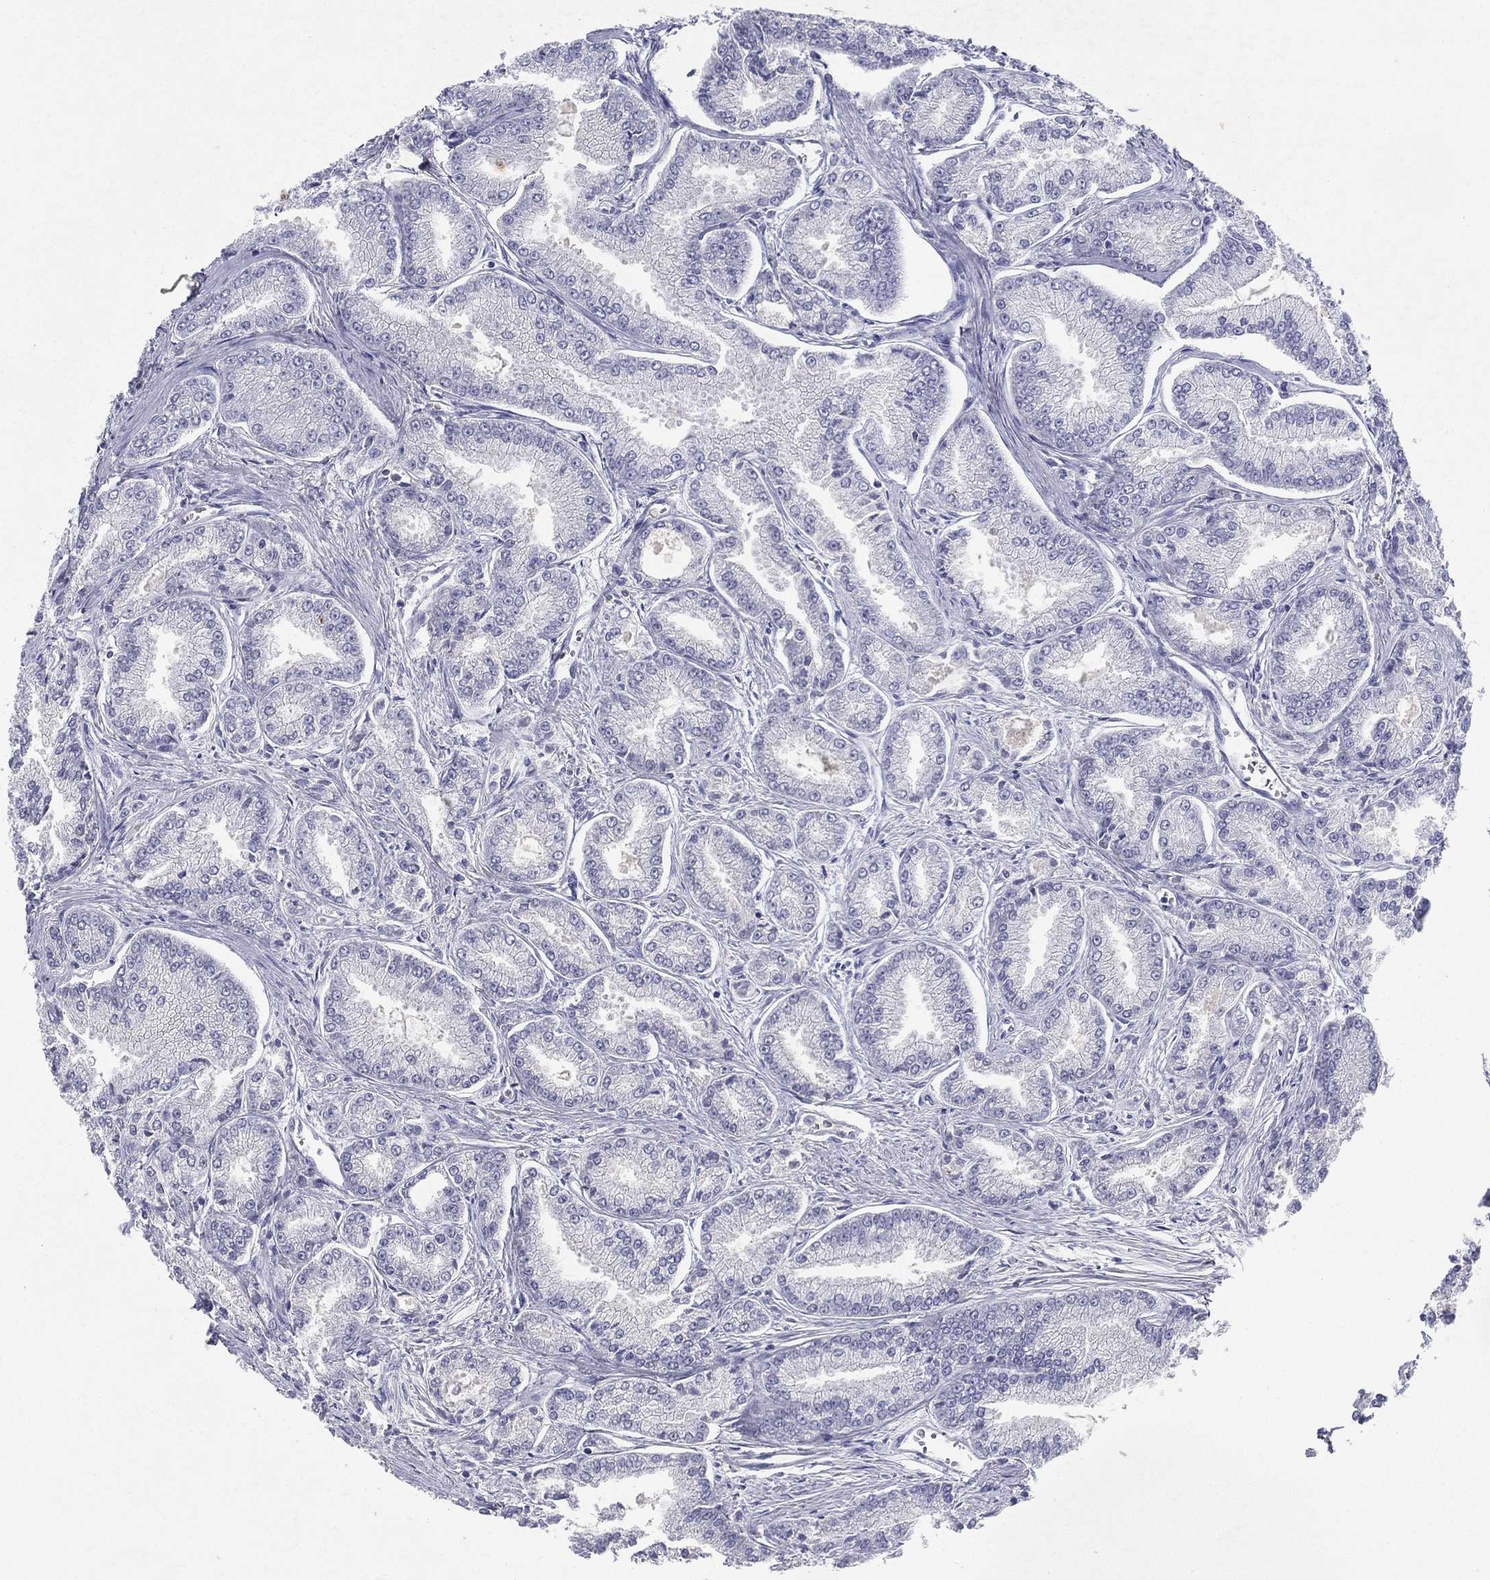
{"staining": {"intensity": "negative", "quantity": "none", "location": "none"}, "tissue": "prostate cancer", "cell_type": "Tumor cells", "image_type": "cancer", "snomed": [{"axis": "morphology", "description": "Adenocarcinoma, NOS"}, {"axis": "morphology", "description": "Adenocarcinoma, High grade"}, {"axis": "topography", "description": "Prostate"}], "caption": "Prostate high-grade adenocarcinoma stained for a protein using immunohistochemistry (IHC) reveals no positivity tumor cells.", "gene": "RGS13", "patient": {"sex": "male", "age": 70}}